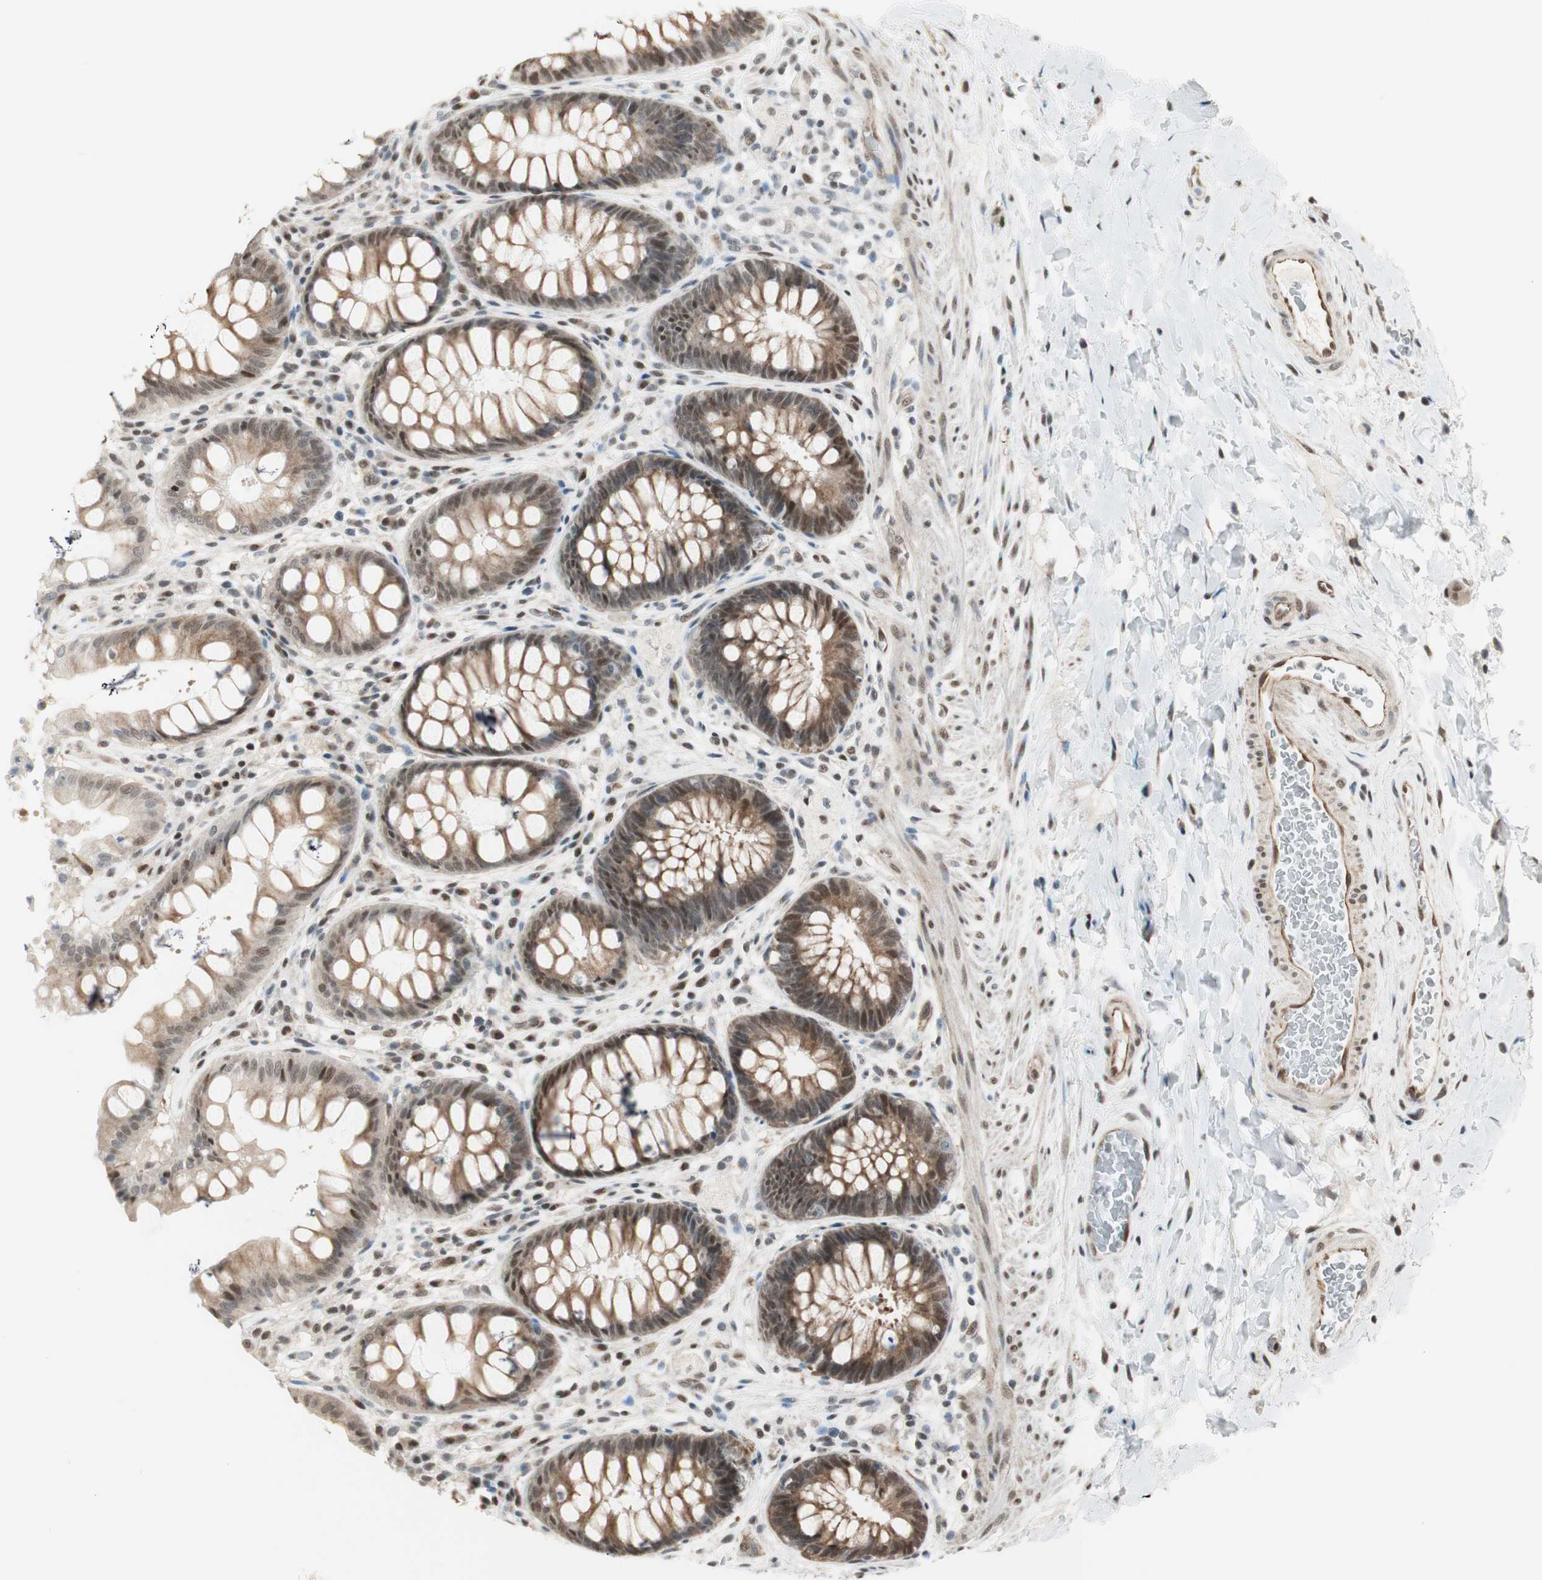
{"staining": {"intensity": "moderate", "quantity": ">75%", "location": "cytoplasmic/membranous,nuclear"}, "tissue": "rectum", "cell_type": "Glandular cells", "image_type": "normal", "snomed": [{"axis": "morphology", "description": "Normal tissue, NOS"}, {"axis": "topography", "description": "Rectum"}], "caption": "Immunohistochemistry of benign rectum displays medium levels of moderate cytoplasmic/membranous,nuclear positivity in about >75% of glandular cells.", "gene": "ZBTB17", "patient": {"sex": "female", "age": 46}}